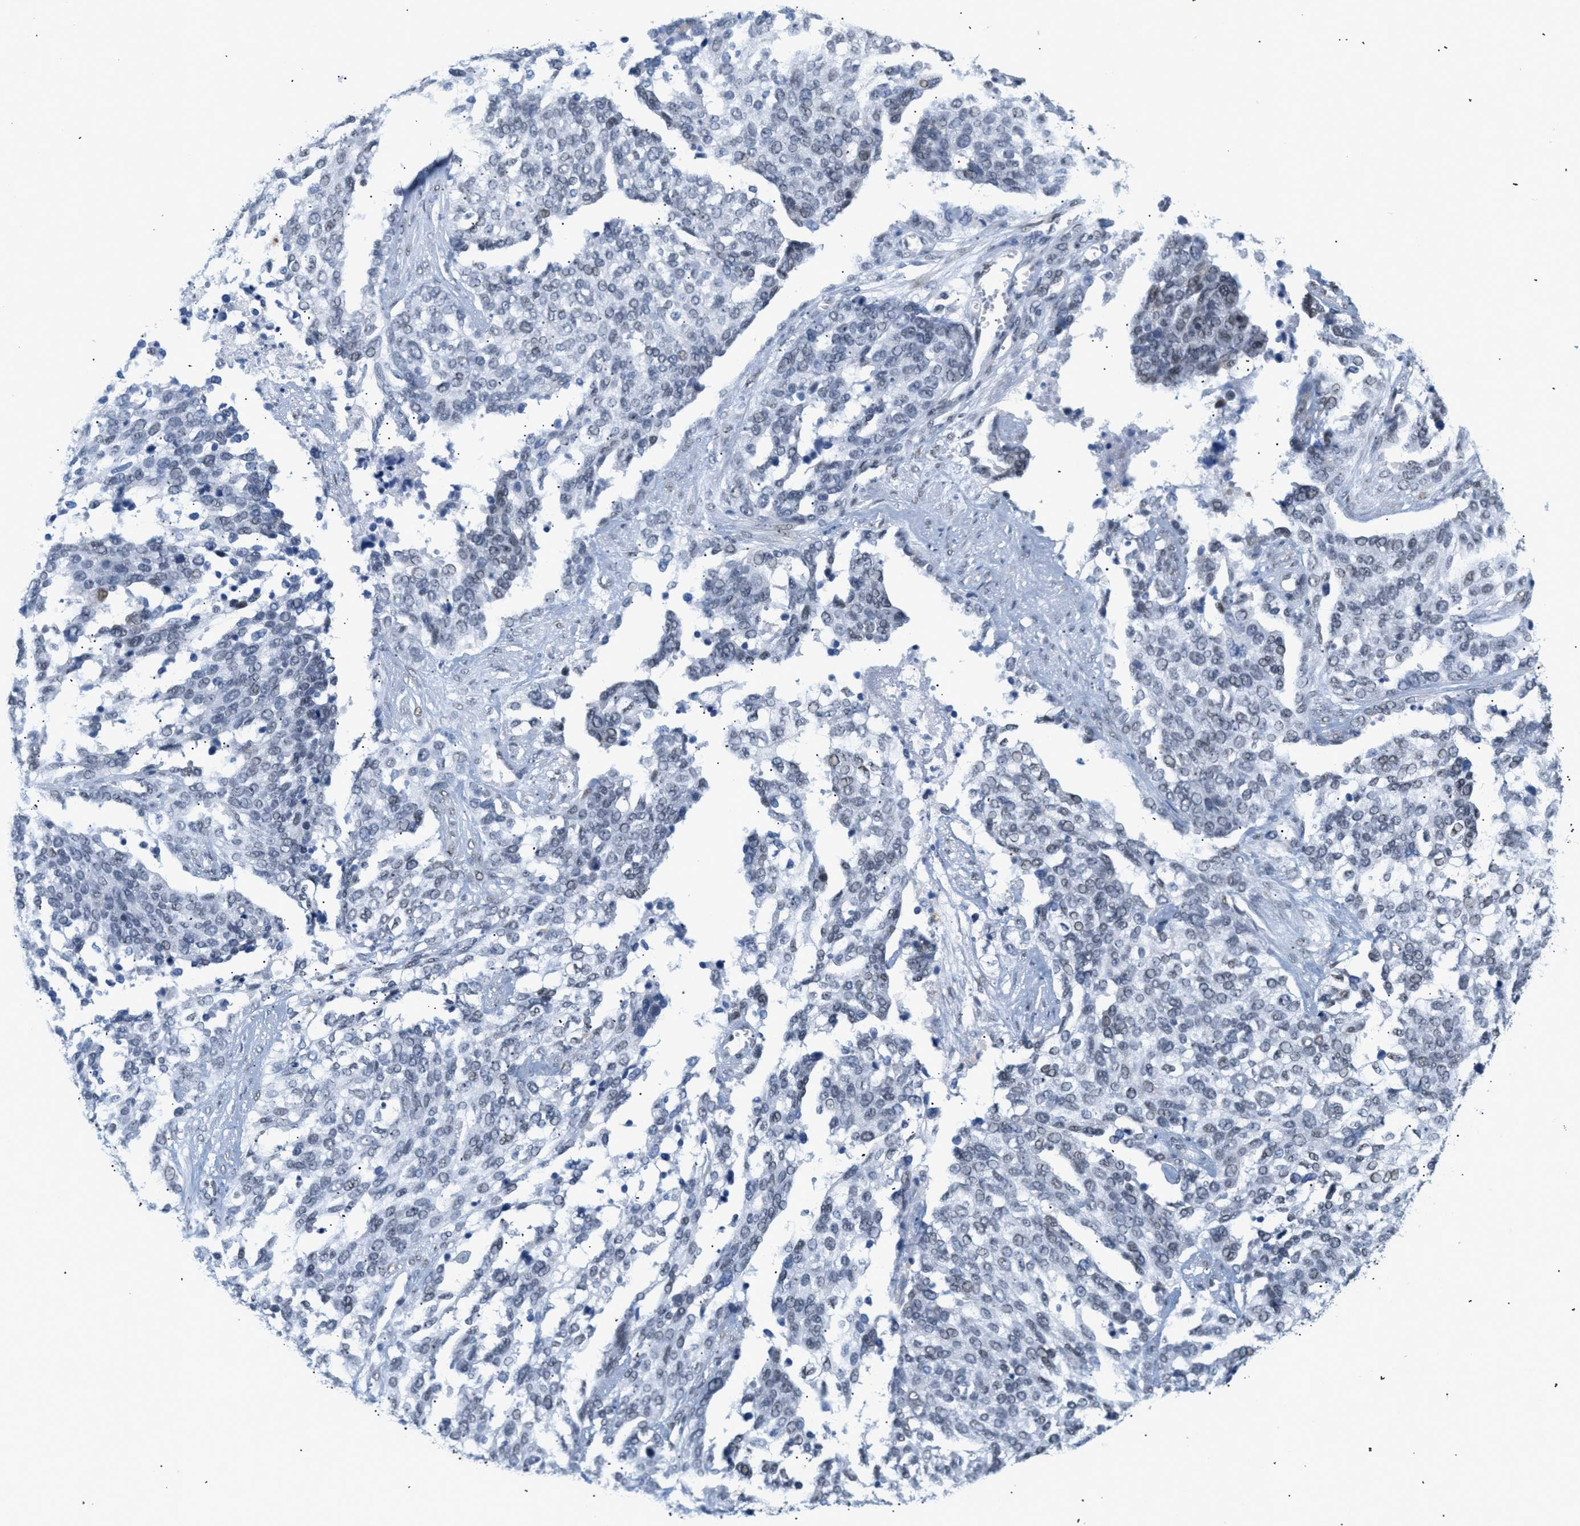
{"staining": {"intensity": "negative", "quantity": "none", "location": "none"}, "tissue": "ovarian cancer", "cell_type": "Tumor cells", "image_type": "cancer", "snomed": [{"axis": "morphology", "description": "Cystadenocarcinoma, serous, NOS"}, {"axis": "topography", "description": "Ovary"}], "caption": "There is no significant staining in tumor cells of ovarian cancer. The staining is performed using DAB (3,3'-diaminobenzidine) brown chromogen with nuclei counter-stained in using hematoxylin.", "gene": "ELN", "patient": {"sex": "female", "age": 44}}